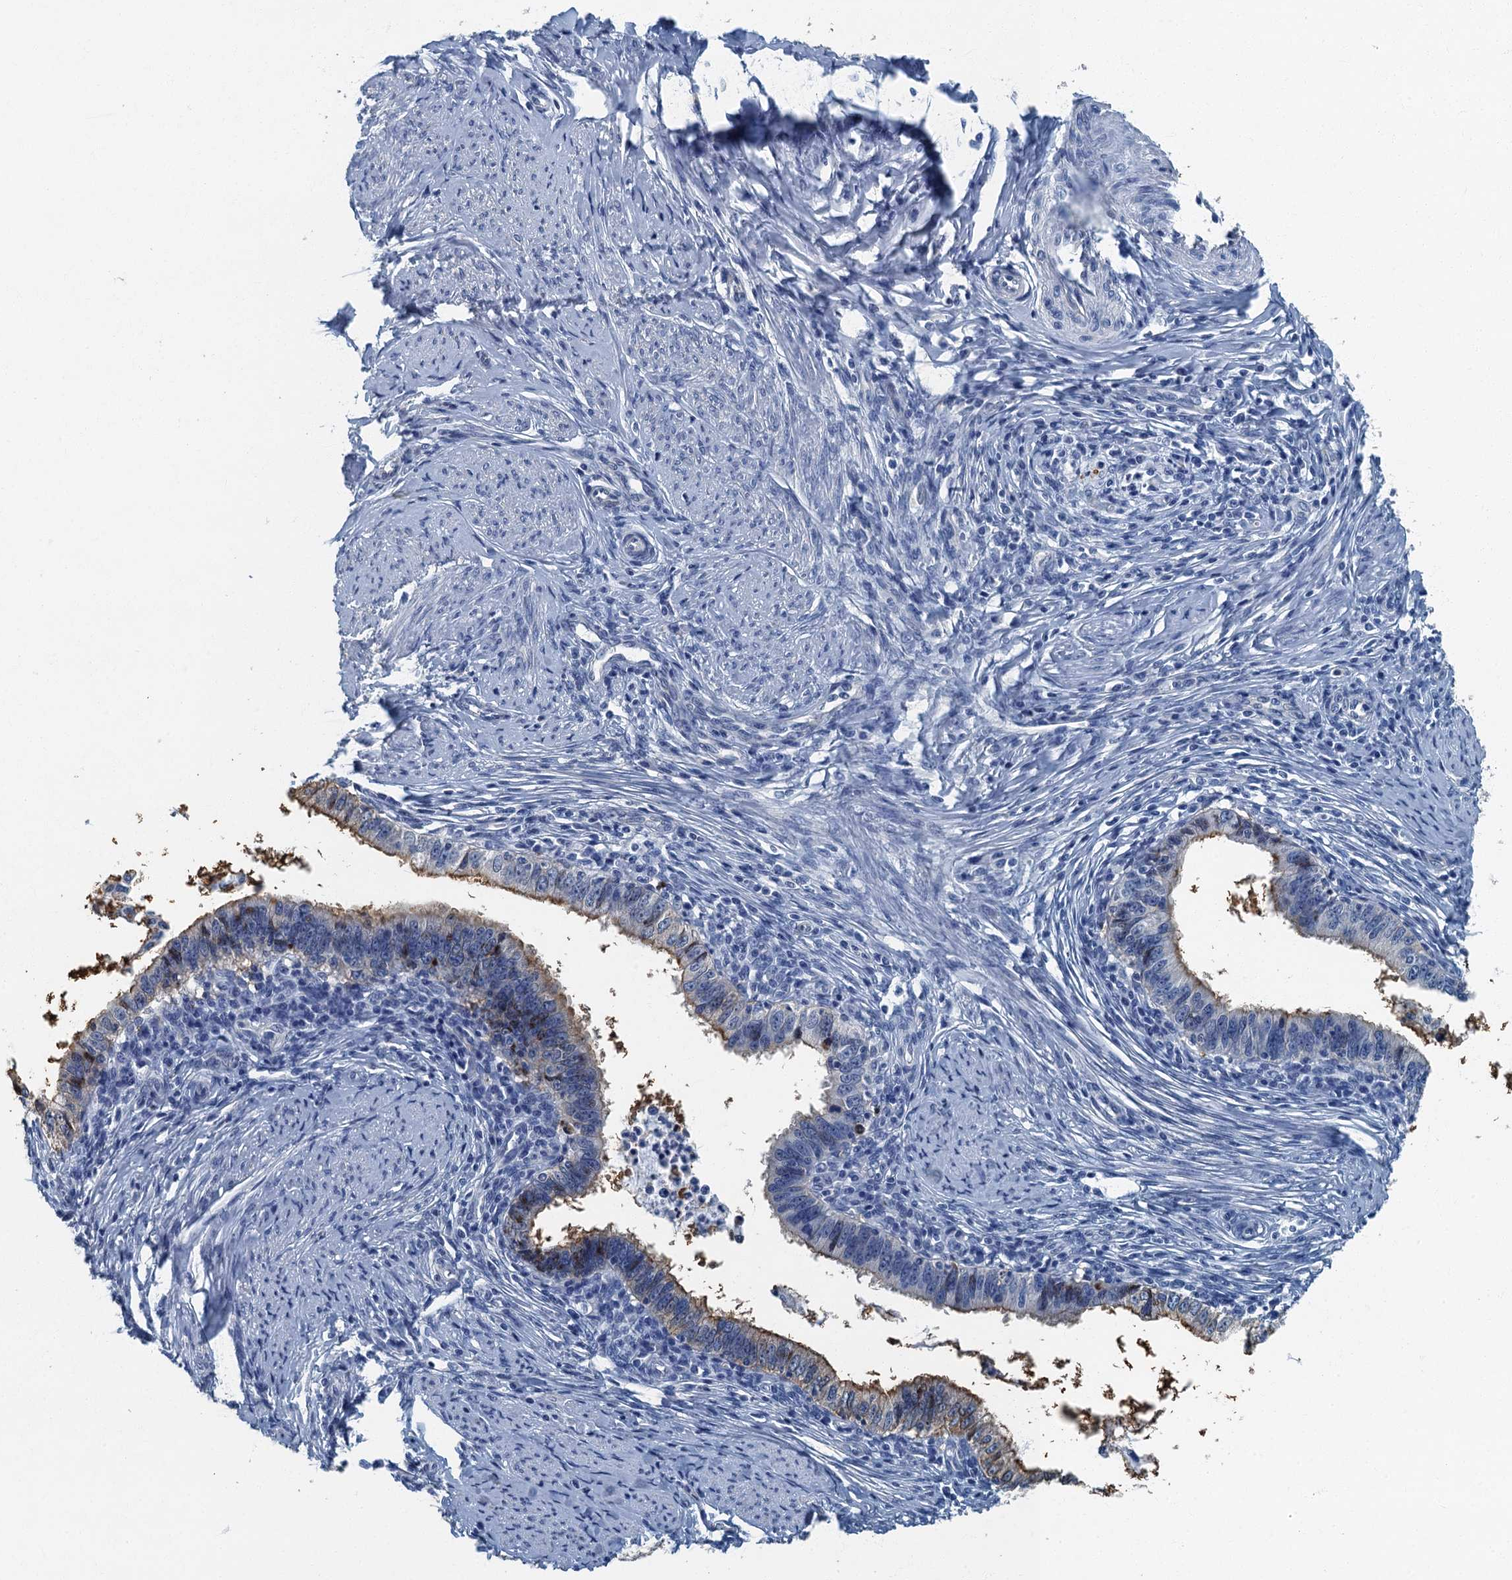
{"staining": {"intensity": "moderate", "quantity": "25%-75%", "location": "cytoplasmic/membranous"}, "tissue": "cervical cancer", "cell_type": "Tumor cells", "image_type": "cancer", "snomed": [{"axis": "morphology", "description": "Adenocarcinoma, NOS"}, {"axis": "topography", "description": "Cervix"}], "caption": "This is an image of immunohistochemistry staining of cervical cancer (adenocarcinoma), which shows moderate positivity in the cytoplasmic/membranous of tumor cells.", "gene": "GADL1", "patient": {"sex": "female", "age": 36}}